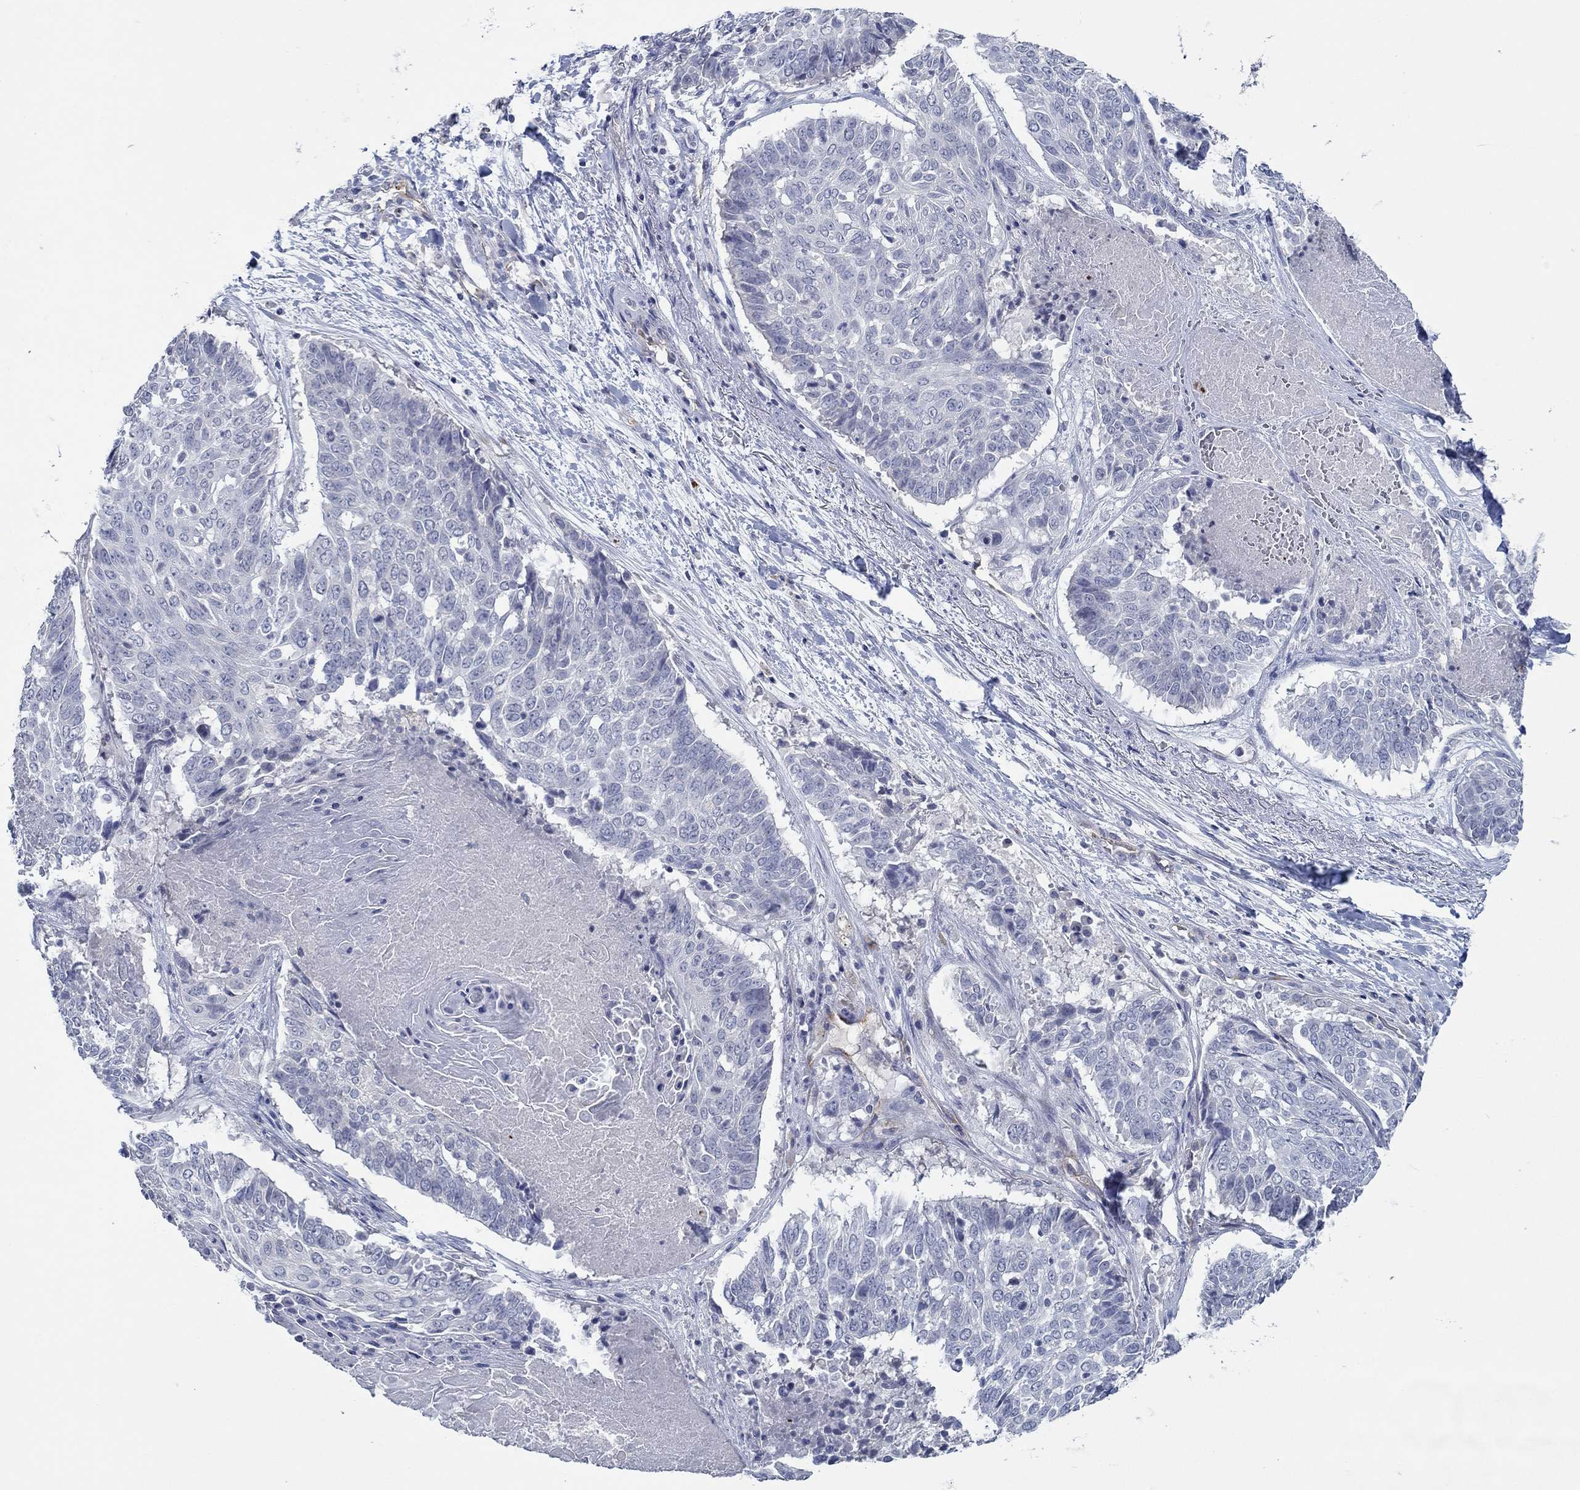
{"staining": {"intensity": "negative", "quantity": "none", "location": "none"}, "tissue": "lung cancer", "cell_type": "Tumor cells", "image_type": "cancer", "snomed": [{"axis": "morphology", "description": "Squamous cell carcinoma, NOS"}, {"axis": "topography", "description": "Lung"}], "caption": "Tumor cells show no significant staining in lung cancer (squamous cell carcinoma).", "gene": "GJA5", "patient": {"sex": "male", "age": 64}}